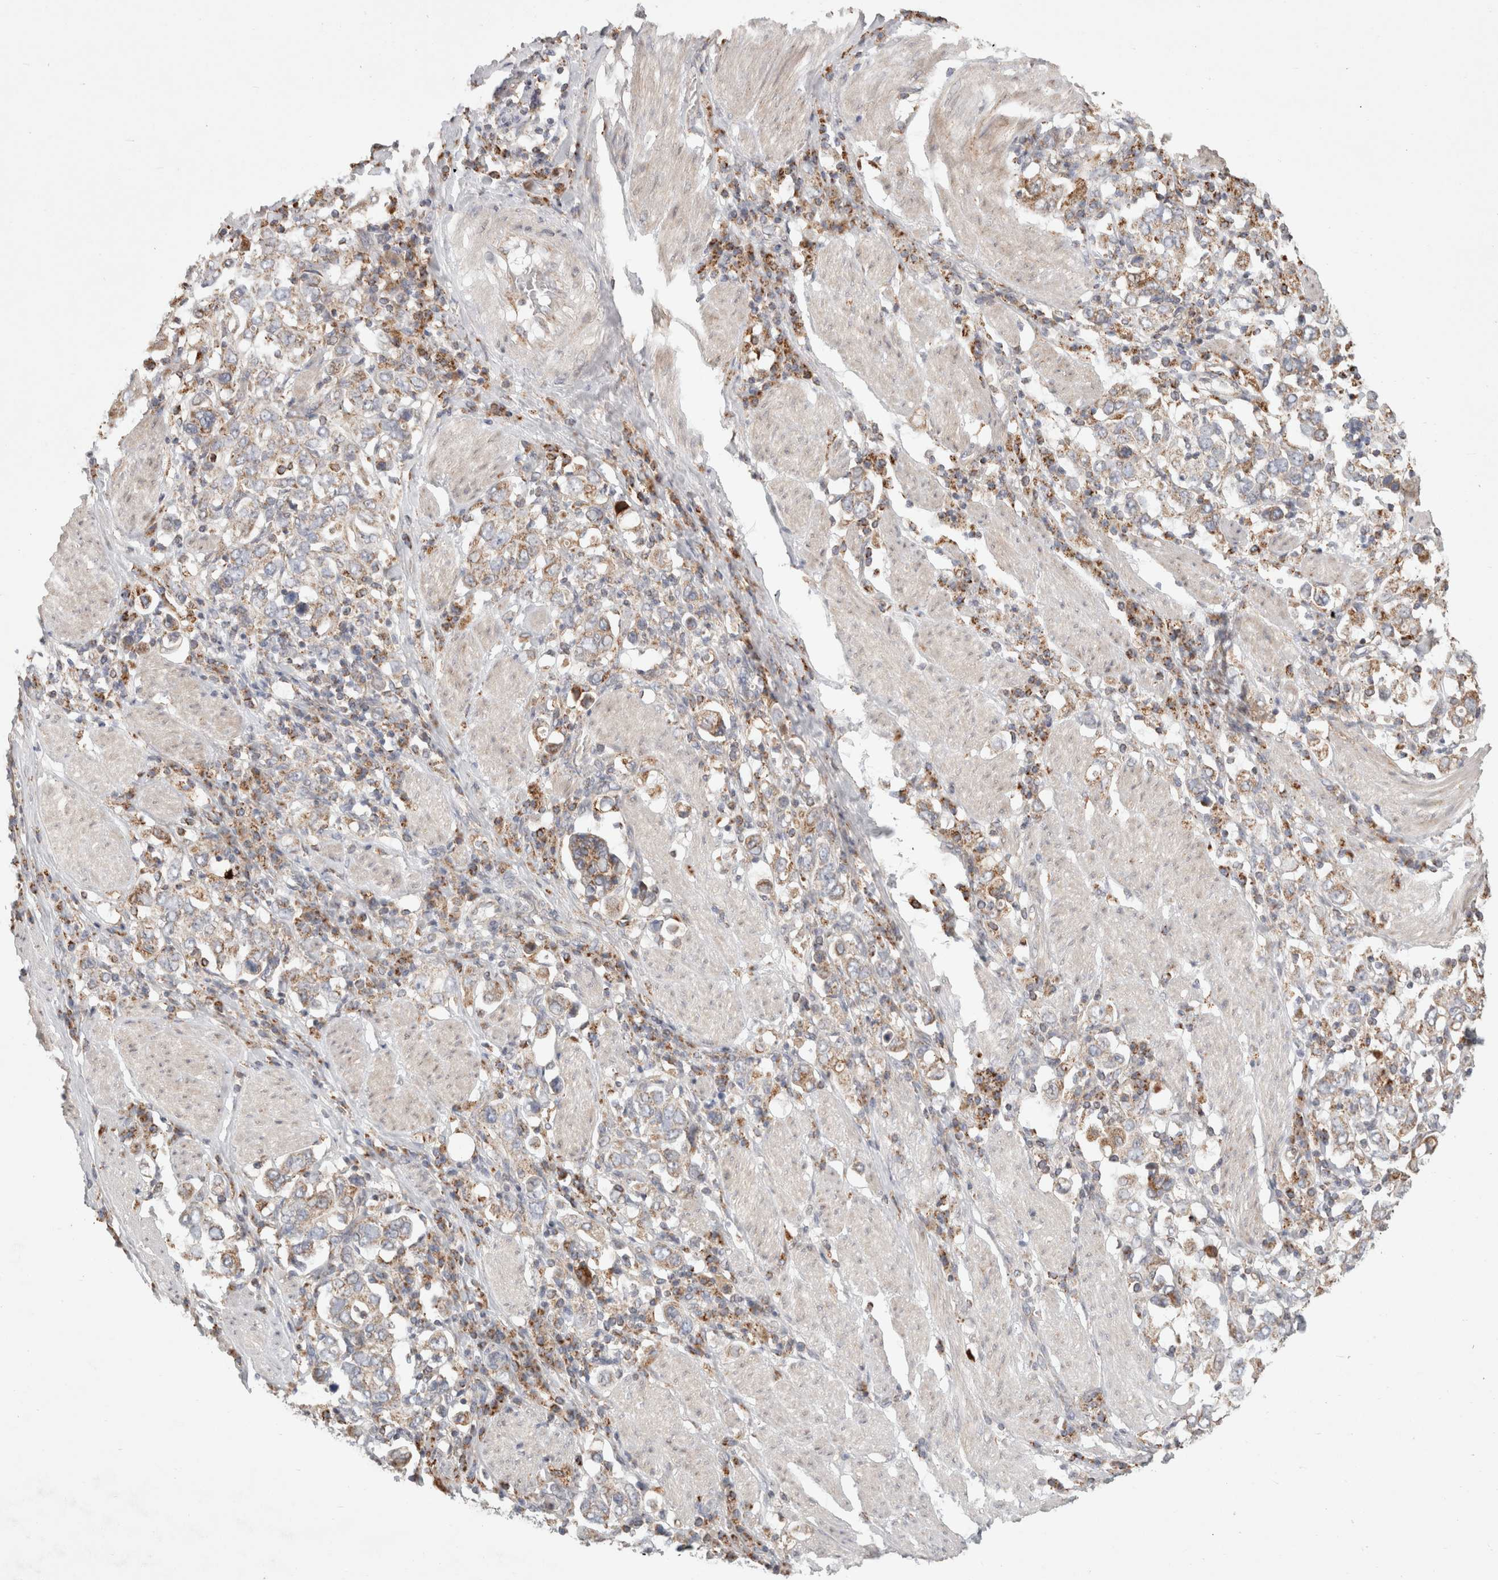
{"staining": {"intensity": "weak", "quantity": "25%-75%", "location": "cytoplasmic/membranous"}, "tissue": "stomach cancer", "cell_type": "Tumor cells", "image_type": "cancer", "snomed": [{"axis": "morphology", "description": "Adenocarcinoma, NOS"}, {"axis": "topography", "description": "Stomach, upper"}], "caption": "This micrograph shows IHC staining of human stomach adenocarcinoma, with low weak cytoplasmic/membranous positivity in about 25%-75% of tumor cells.", "gene": "HROB", "patient": {"sex": "male", "age": 62}}